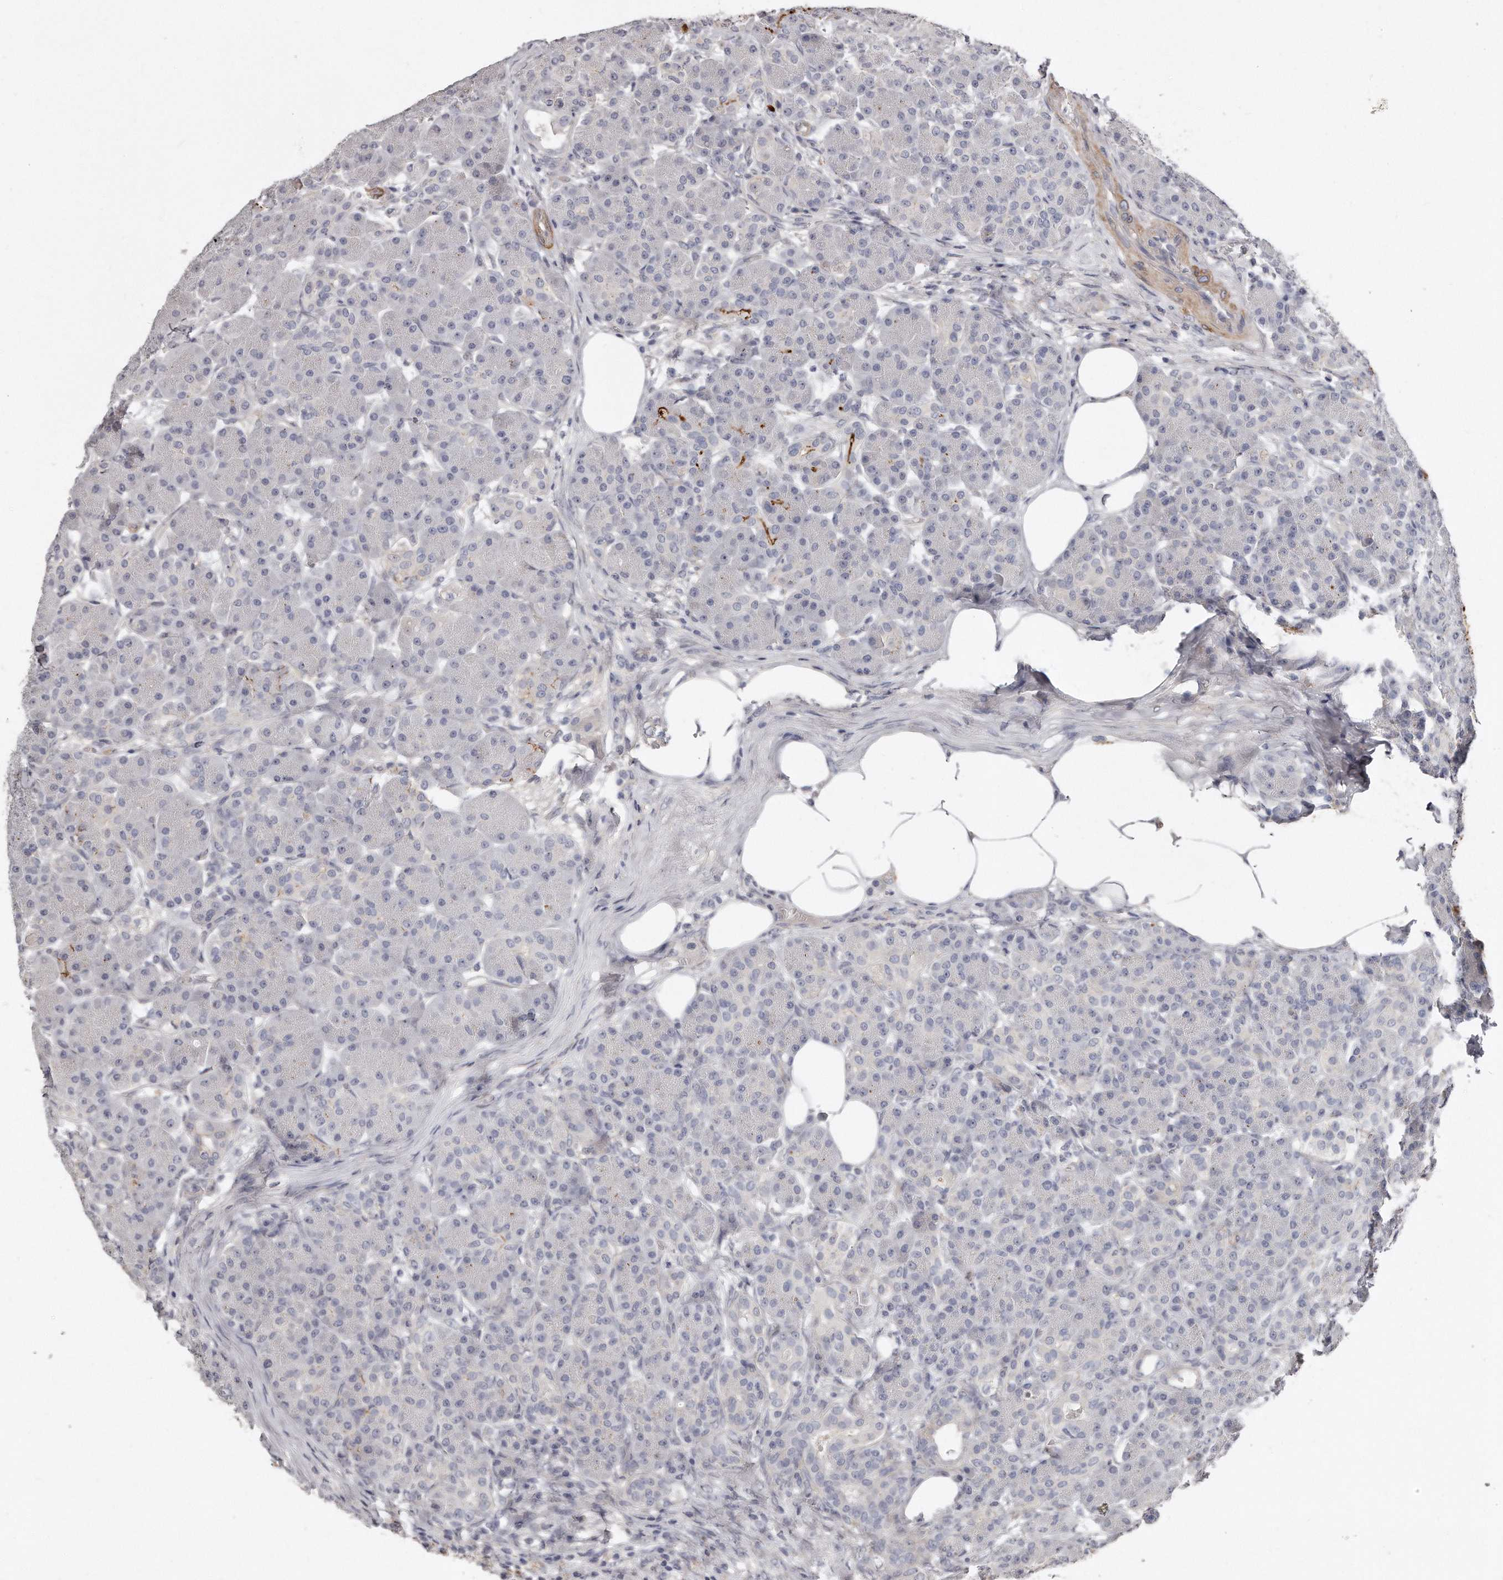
{"staining": {"intensity": "moderate", "quantity": "<25%", "location": "cytoplasmic/membranous"}, "tissue": "pancreas", "cell_type": "Exocrine glandular cells", "image_type": "normal", "snomed": [{"axis": "morphology", "description": "Normal tissue, NOS"}, {"axis": "topography", "description": "Pancreas"}], "caption": "Immunohistochemistry micrograph of normal human pancreas stained for a protein (brown), which reveals low levels of moderate cytoplasmic/membranous expression in about <25% of exocrine glandular cells.", "gene": "LMOD1", "patient": {"sex": "male", "age": 63}}